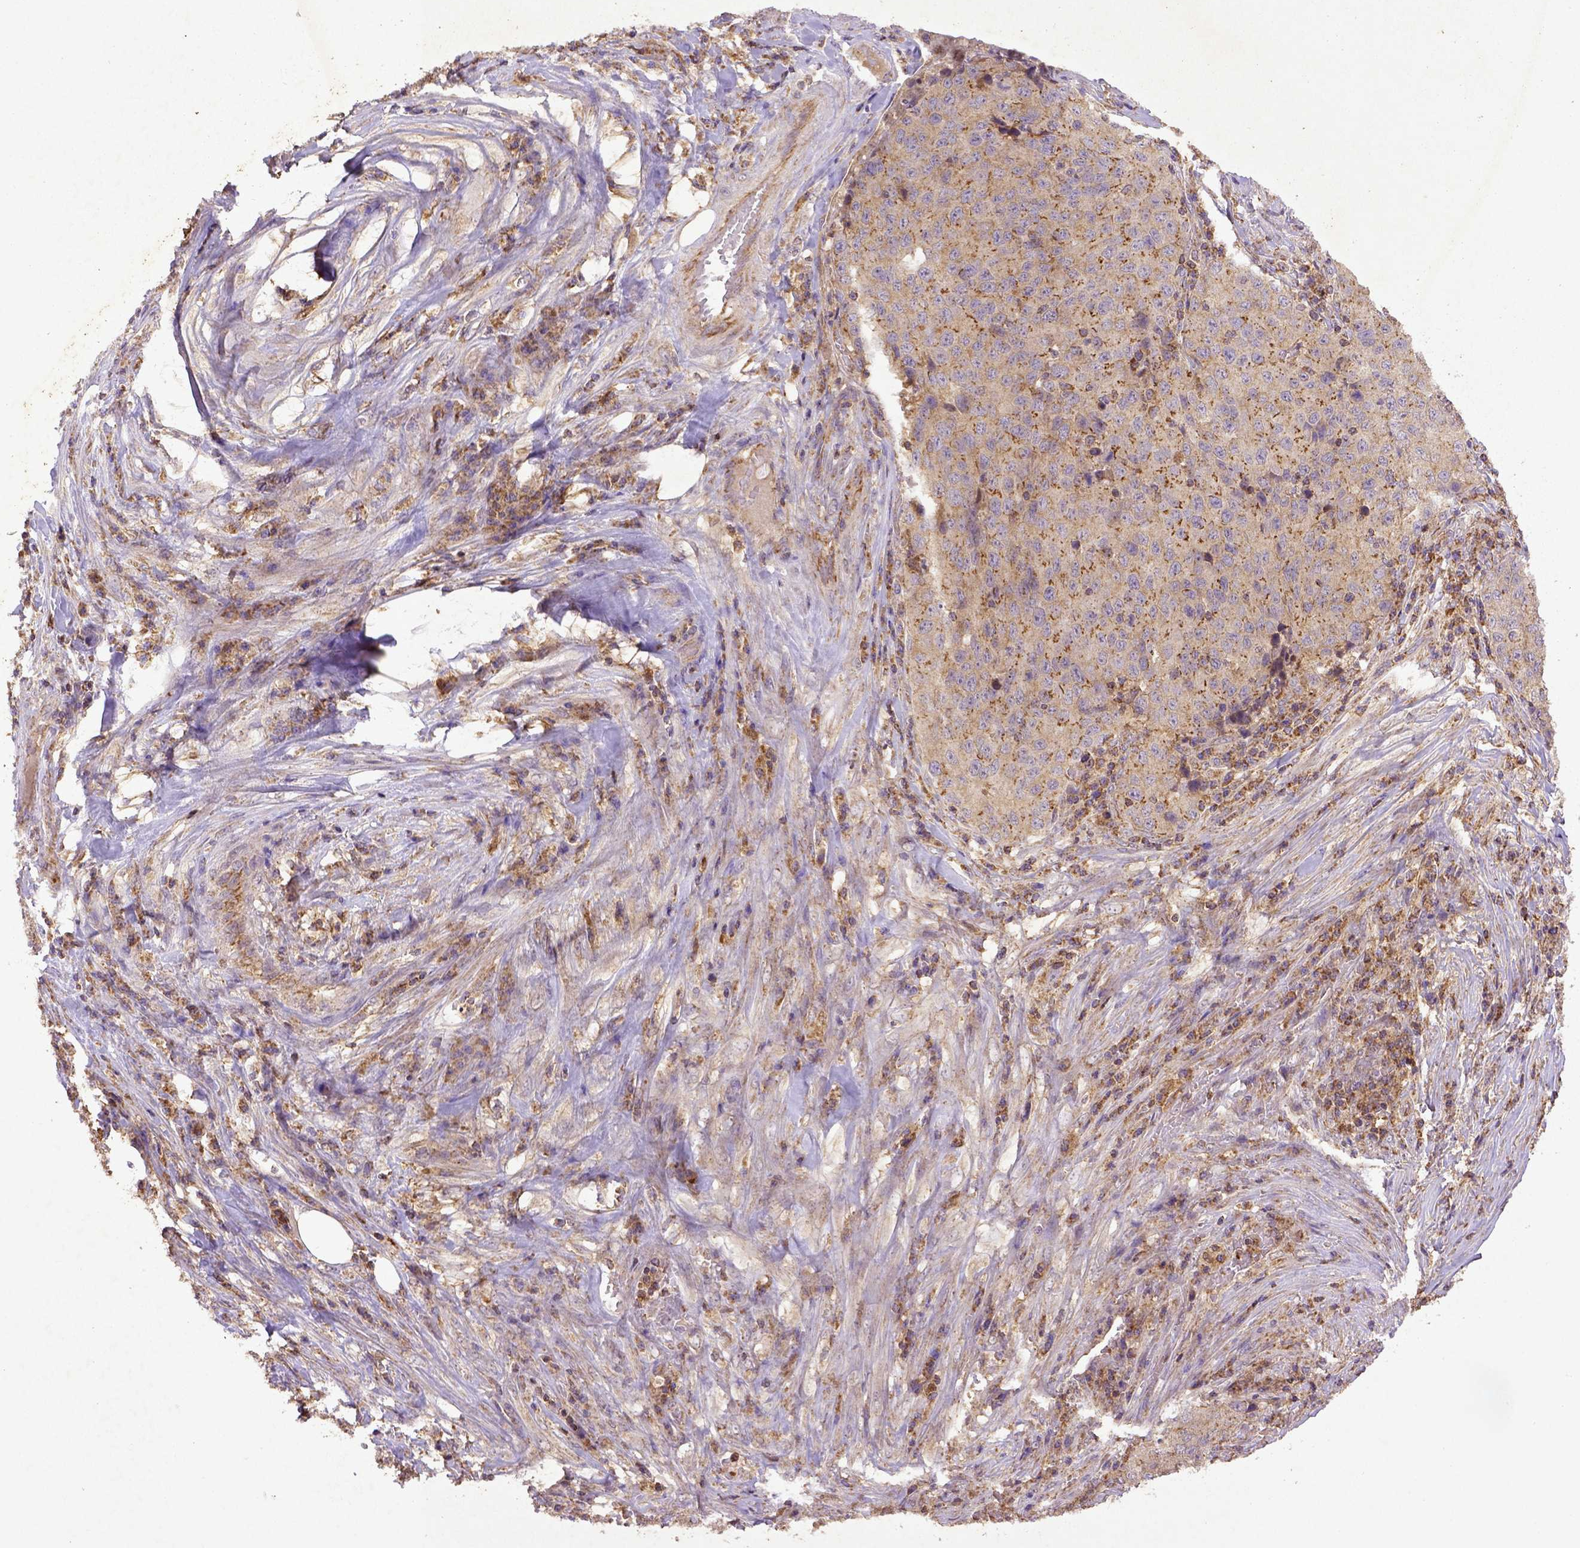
{"staining": {"intensity": "weak", "quantity": ">75%", "location": "cytoplasmic/membranous"}, "tissue": "stomach cancer", "cell_type": "Tumor cells", "image_type": "cancer", "snomed": [{"axis": "morphology", "description": "Adenocarcinoma, NOS"}, {"axis": "topography", "description": "Stomach"}], "caption": "Protein staining demonstrates weak cytoplasmic/membranous positivity in approximately >75% of tumor cells in adenocarcinoma (stomach).", "gene": "MT-CO1", "patient": {"sex": "male", "age": 71}}